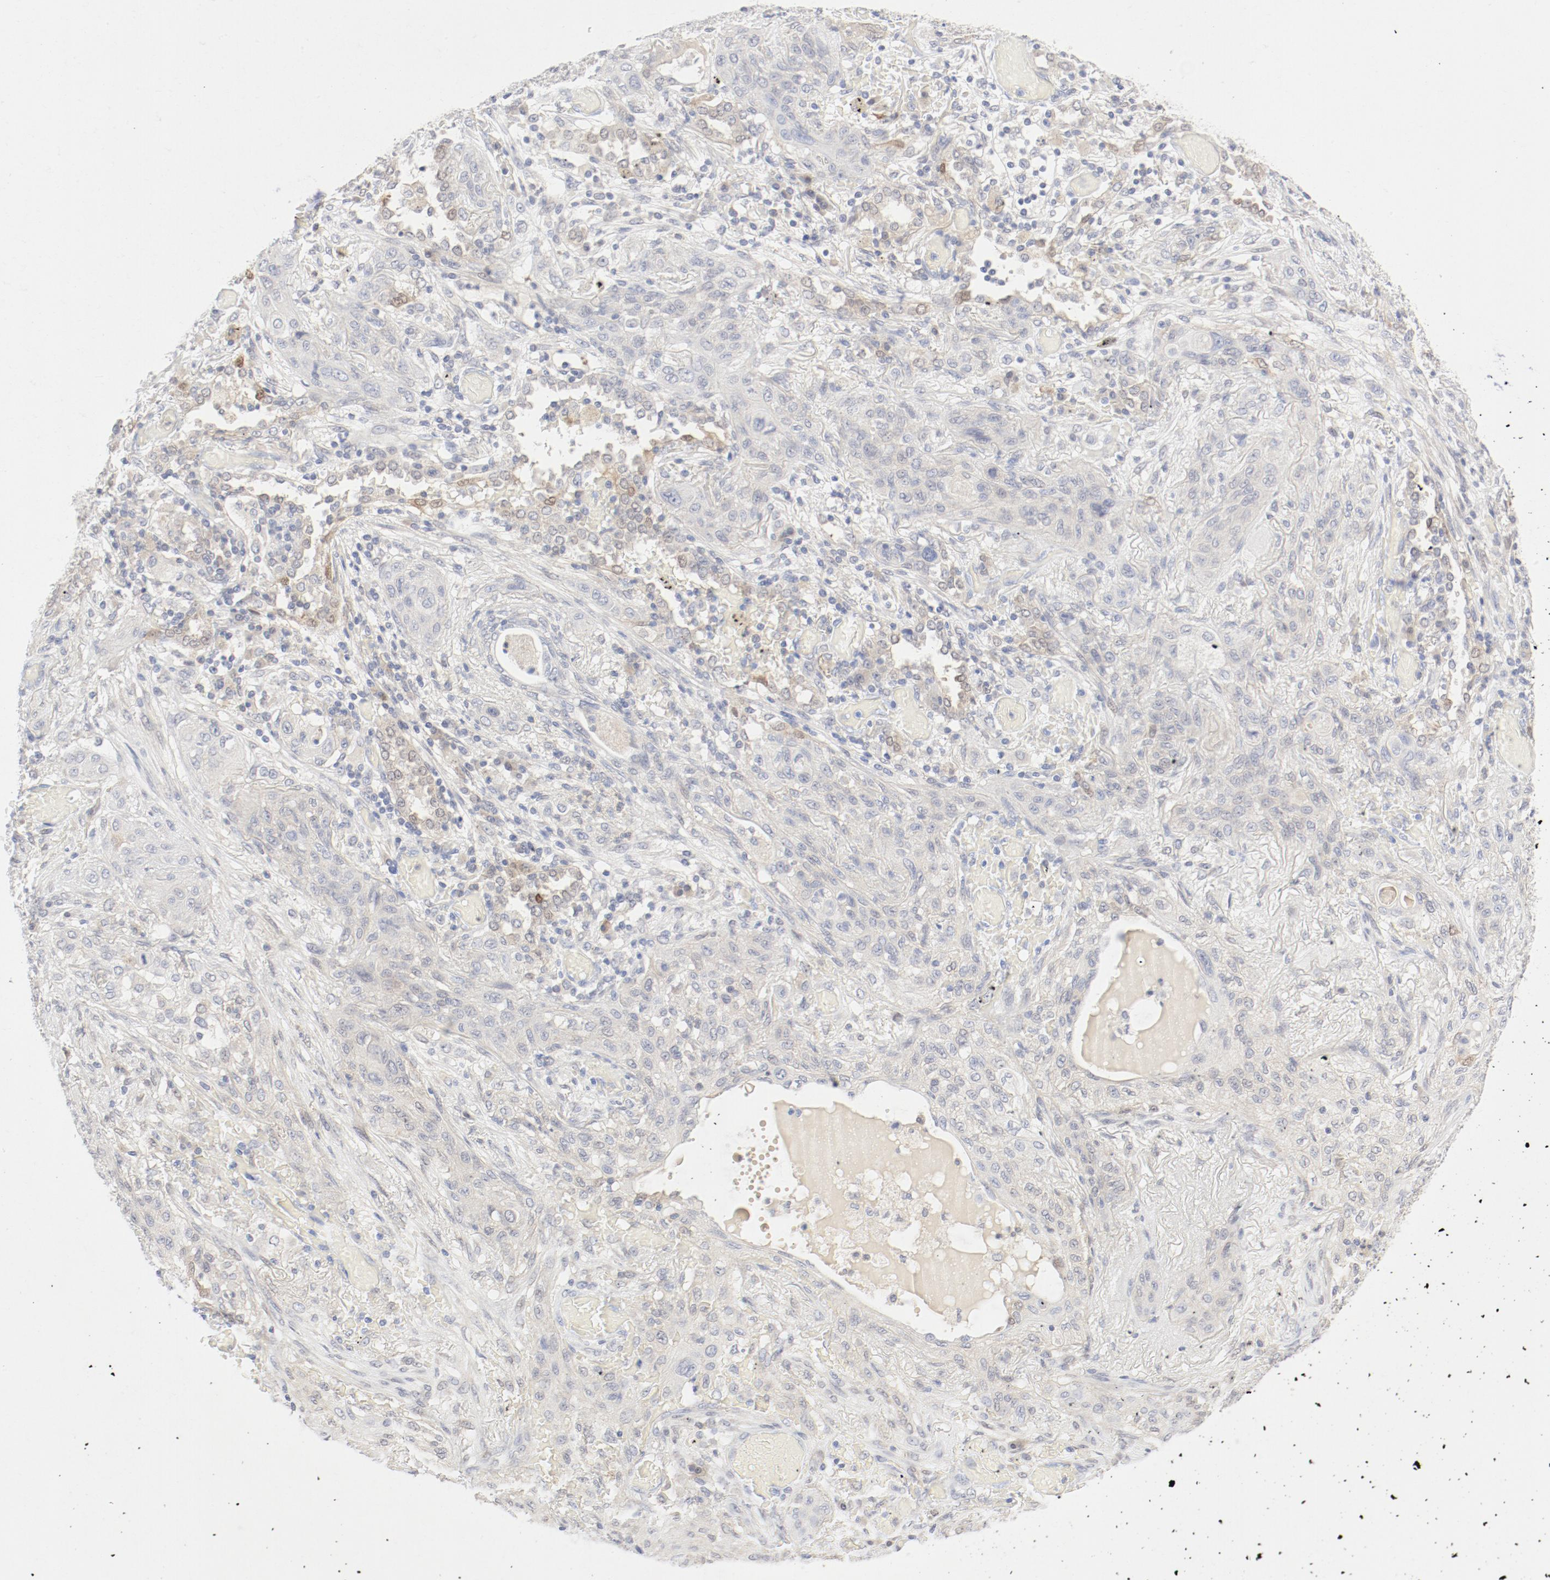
{"staining": {"intensity": "negative", "quantity": "none", "location": "none"}, "tissue": "lung cancer", "cell_type": "Tumor cells", "image_type": "cancer", "snomed": [{"axis": "morphology", "description": "Squamous cell carcinoma, NOS"}, {"axis": "topography", "description": "Lung"}], "caption": "Immunohistochemistry image of neoplastic tissue: human lung cancer stained with DAB (3,3'-diaminobenzidine) demonstrates no significant protein positivity in tumor cells.", "gene": "PGM1", "patient": {"sex": "female", "age": 47}}